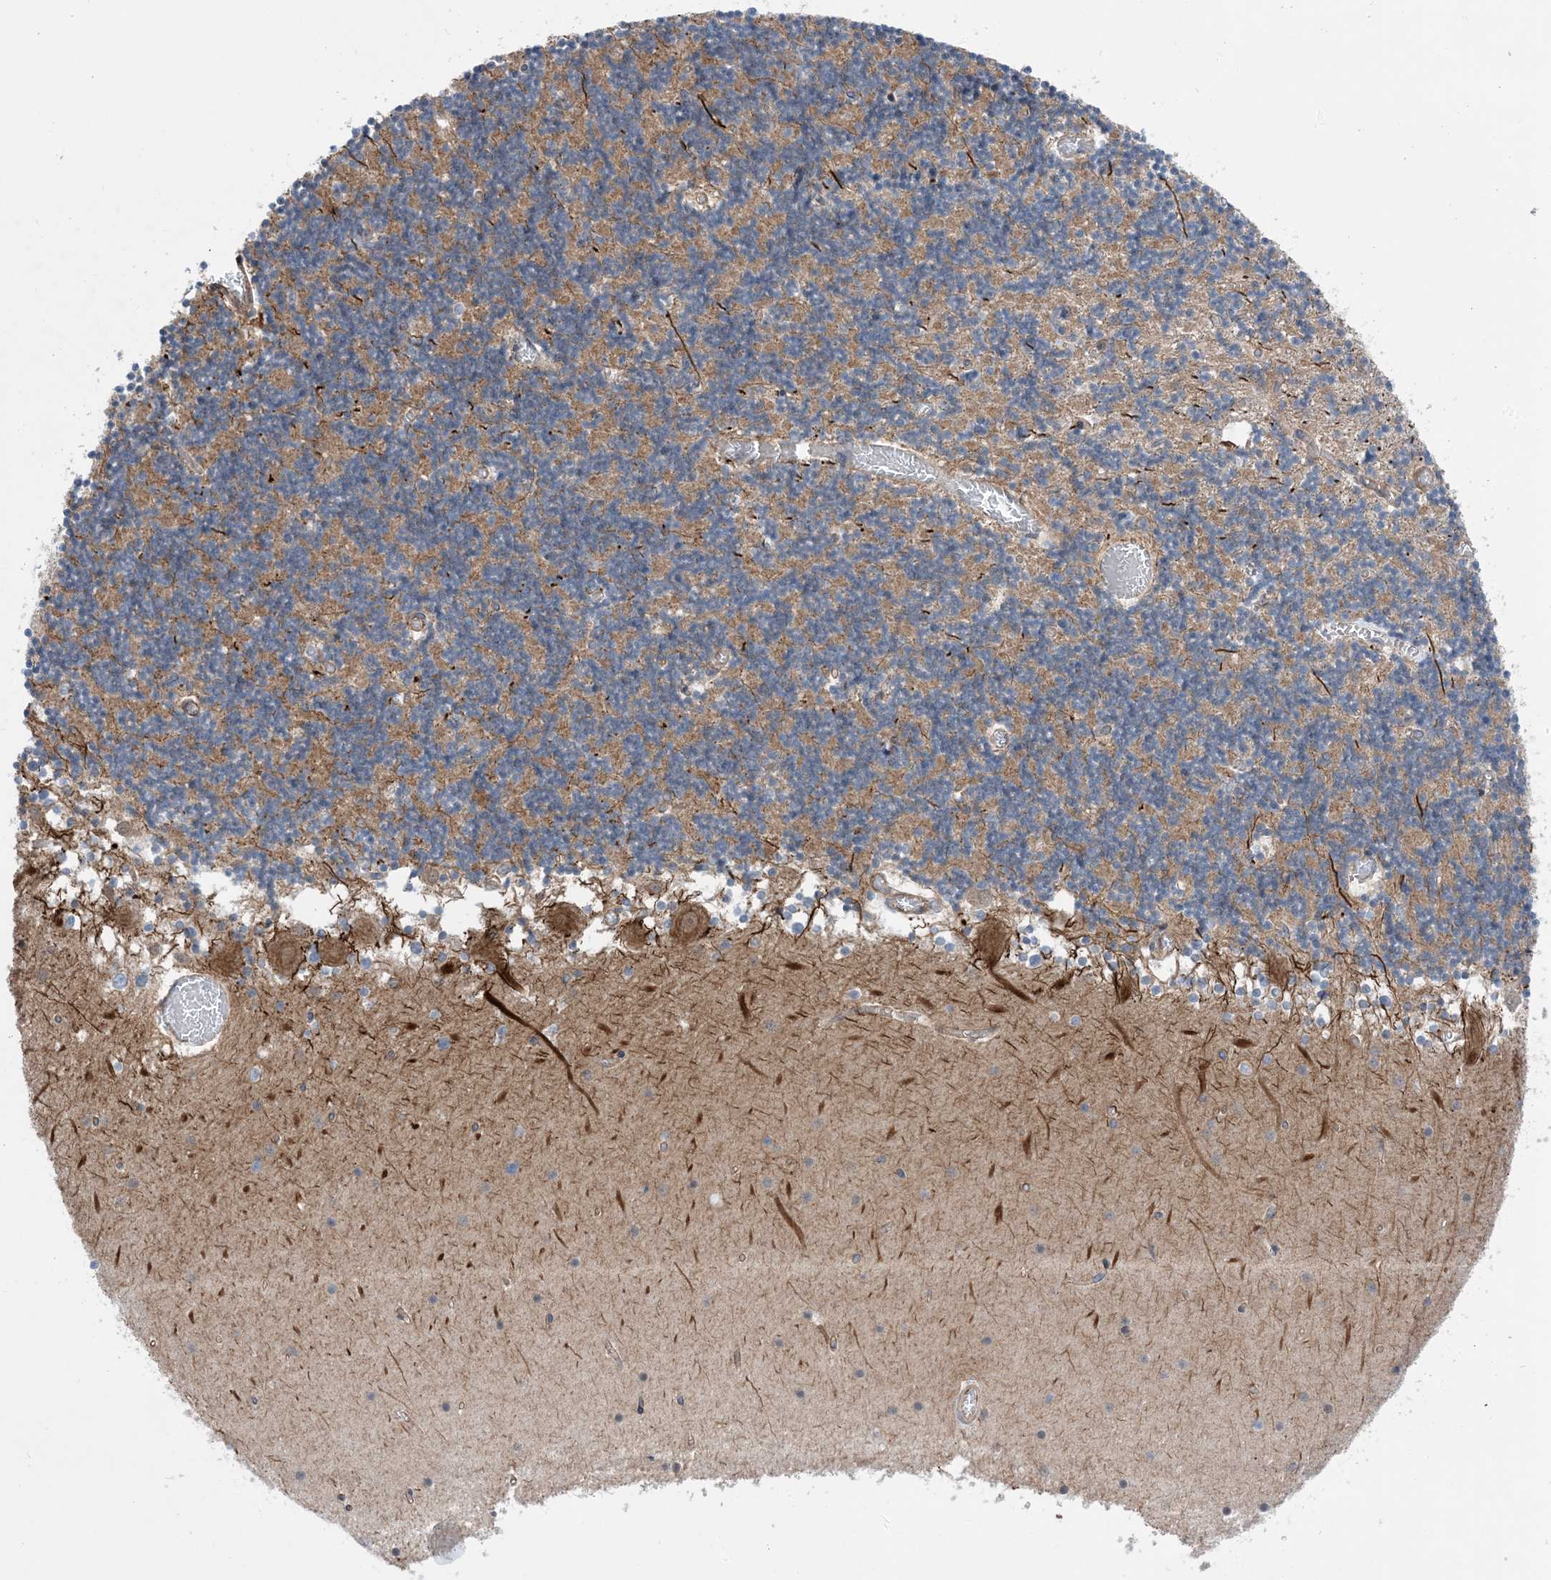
{"staining": {"intensity": "moderate", "quantity": ">75%", "location": "cytoplasmic/membranous"}, "tissue": "cerebellum", "cell_type": "Cells in granular layer", "image_type": "normal", "snomed": [{"axis": "morphology", "description": "Normal tissue, NOS"}, {"axis": "topography", "description": "Cerebellum"}], "caption": "IHC (DAB) staining of normal cerebellum demonstrates moderate cytoplasmic/membranous protein positivity in approximately >75% of cells in granular layer.", "gene": "EHBP1", "patient": {"sex": "female", "age": 28}}